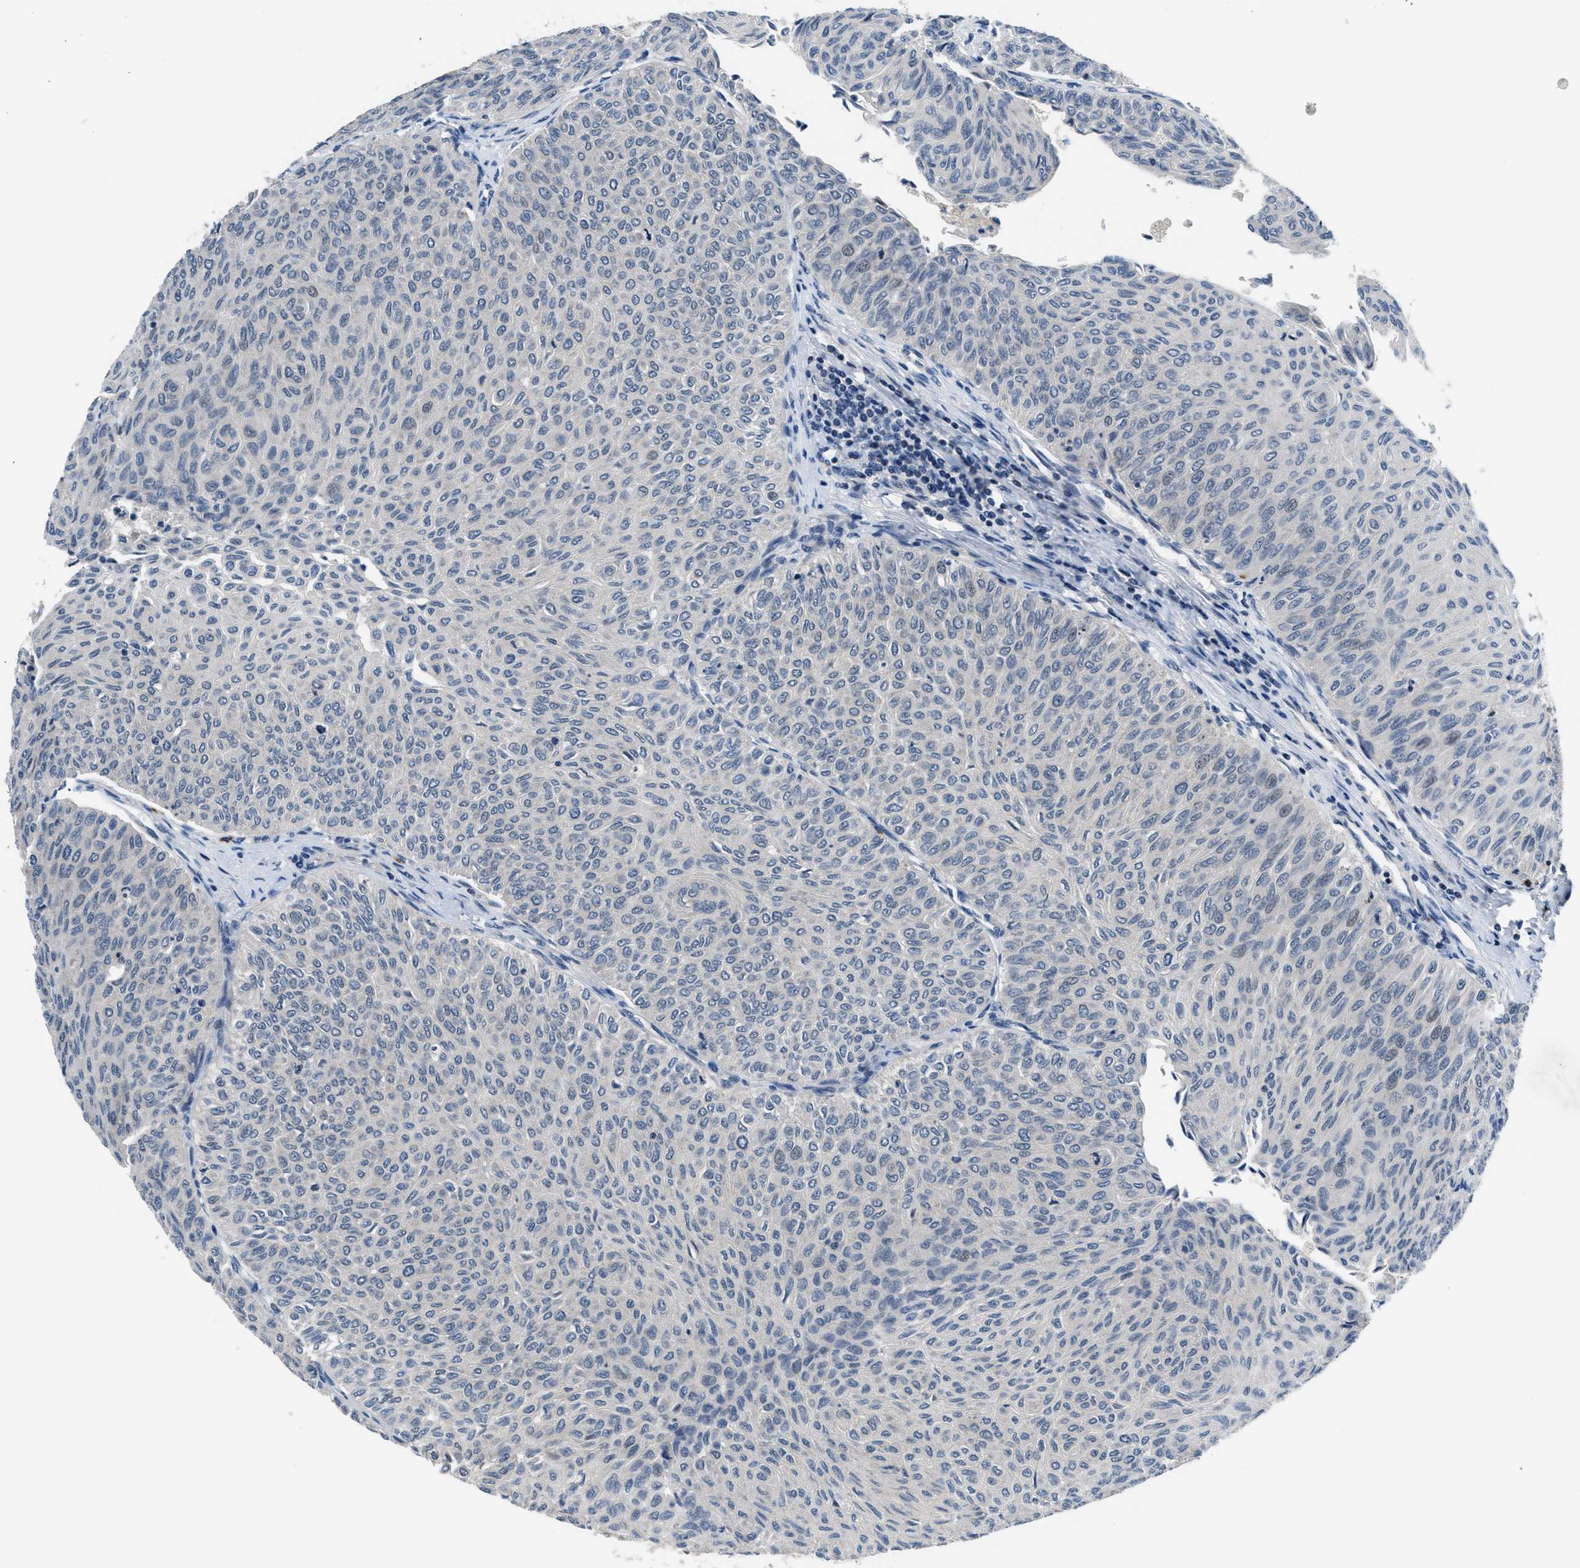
{"staining": {"intensity": "negative", "quantity": "none", "location": "none"}, "tissue": "urothelial cancer", "cell_type": "Tumor cells", "image_type": "cancer", "snomed": [{"axis": "morphology", "description": "Urothelial carcinoma, Low grade"}, {"axis": "topography", "description": "Urinary bladder"}], "caption": "Tumor cells show no significant staining in urothelial cancer. (Brightfield microscopy of DAB (3,3'-diaminobenzidine) immunohistochemistry at high magnification).", "gene": "SETD5", "patient": {"sex": "male", "age": 78}}